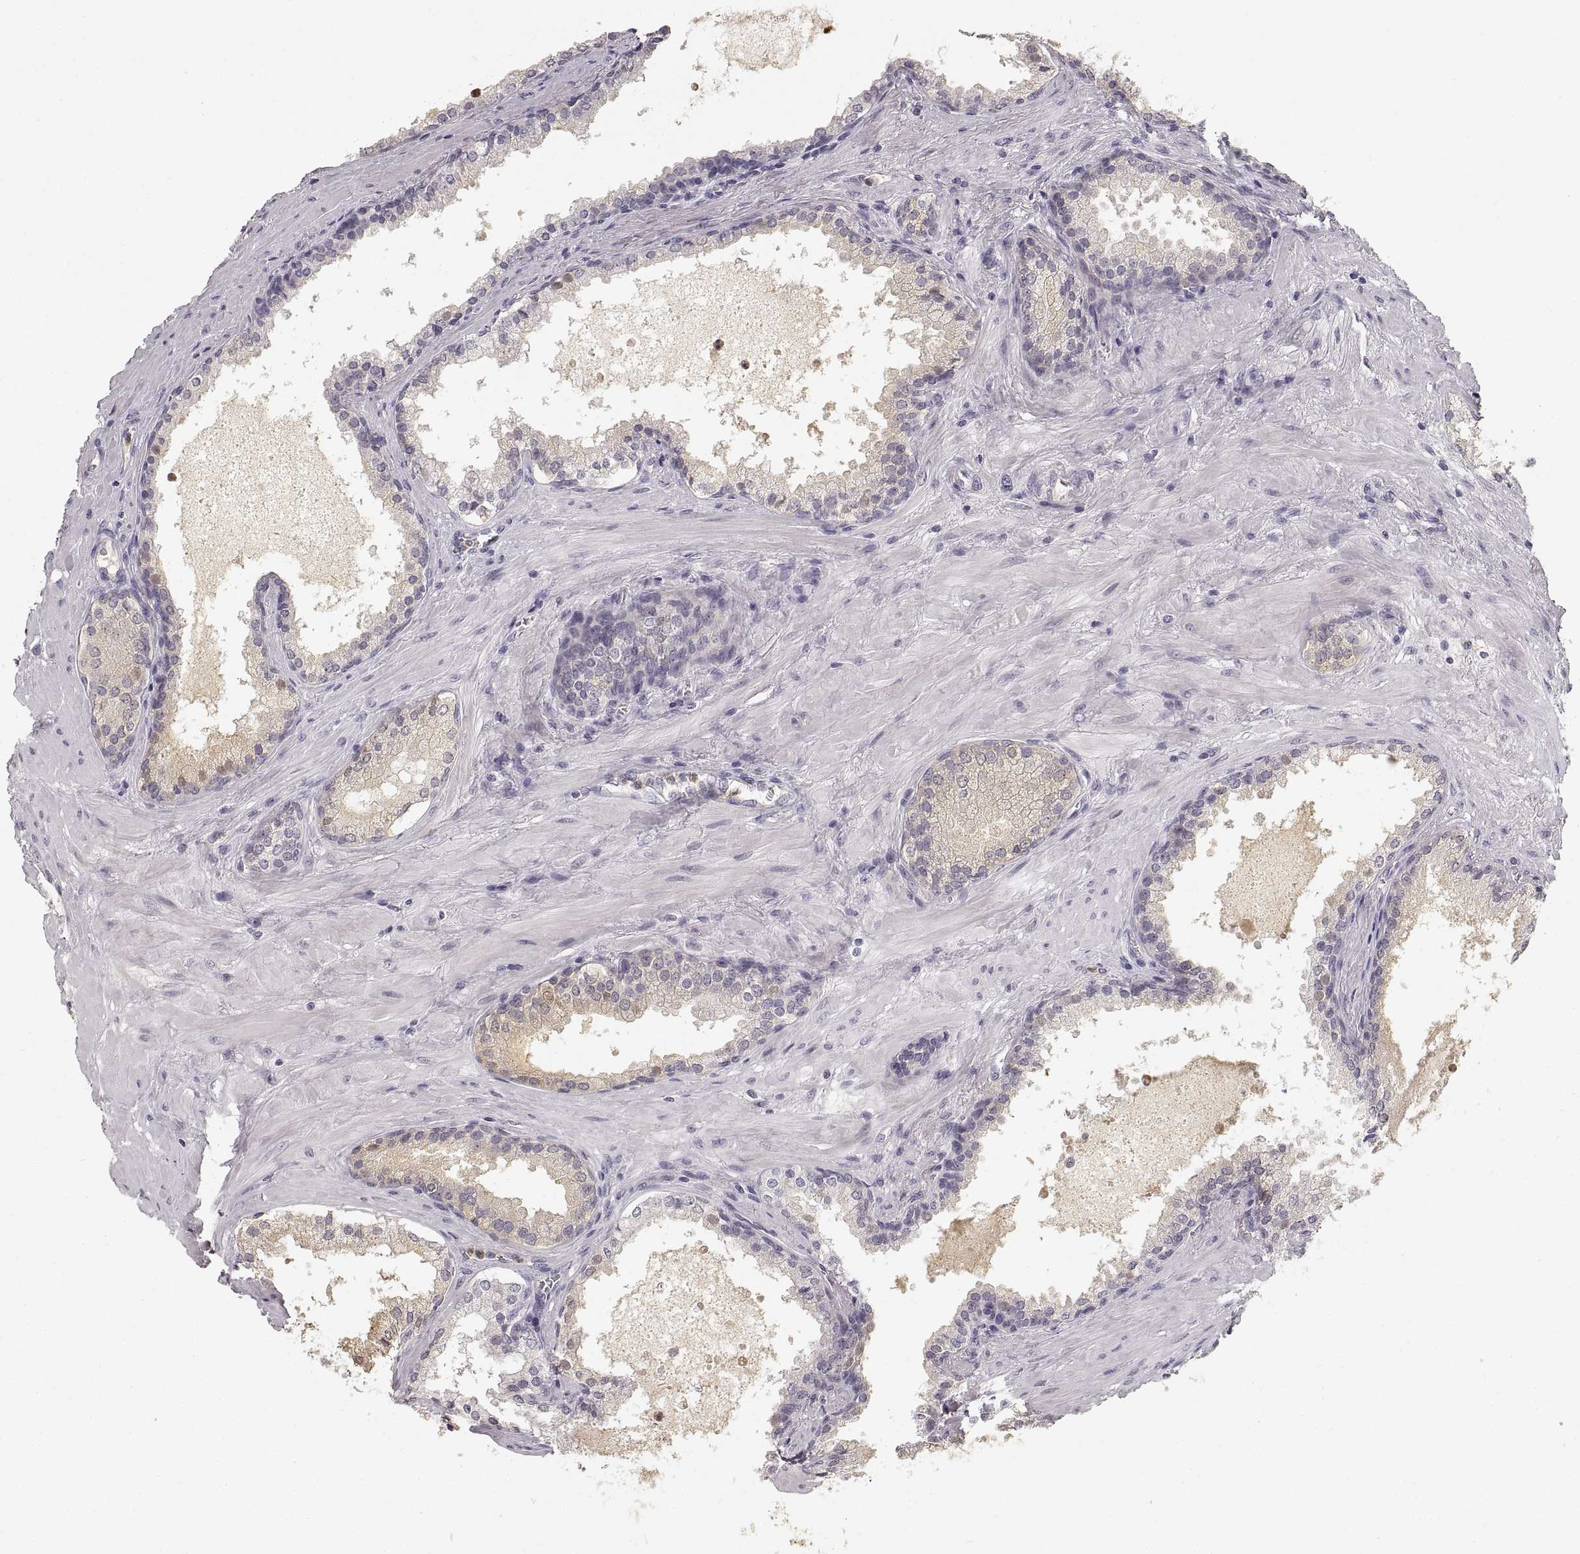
{"staining": {"intensity": "moderate", "quantity": "<25%", "location": "cytoplasmic/membranous"}, "tissue": "prostate cancer", "cell_type": "Tumor cells", "image_type": "cancer", "snomed": [{"axis": "morphology", "description": "Adenocarcinoma, Low grade"}, {"axis": "topography", "description": "Prostate"}], "caption": "Immunohistochemical staining of prostate cancer (low-grade adenocarcinoma) reveals low levels of moderate cytoplasmic/membranous protein positivity in approximately <25% of tumor cells.", "gene": "RUNDC3A", "patient": {"sex": "male", "age": 56}}